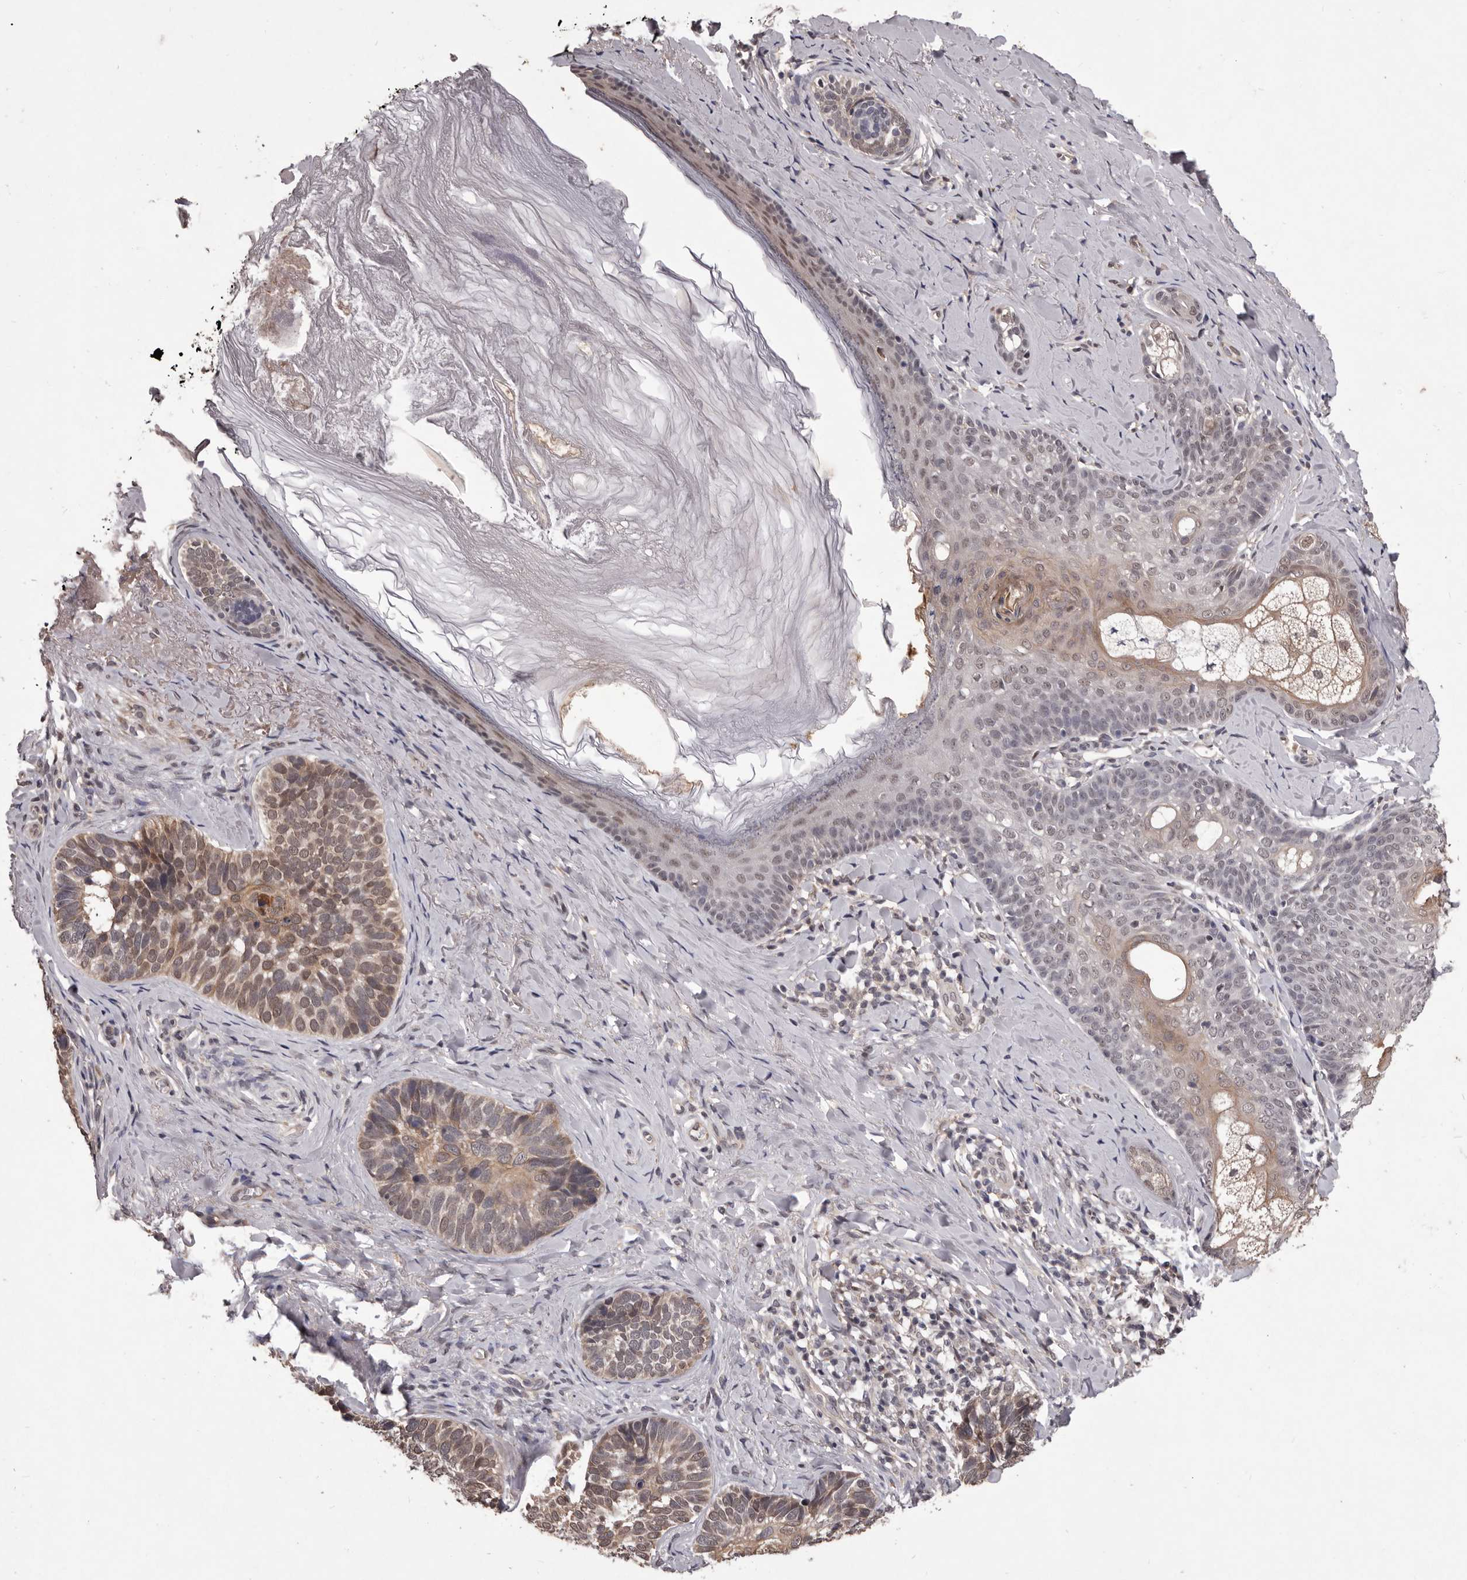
{"staining": {"intensity": "moderate", "quantity": "25%-75%", "location": "cytoplasmic/membranous"}, "tissue": "skin cancer", "cell_type": "Tumor cells", "image_type": "cancer", "snomed": [{"axis": "morphology", "description": "Basal cell carcinoma"}, {"axis": "topography", "description": "Skin"}], "caption": "Protein expression analysis of human skin basal cell carcinoma reveals moderate cytoplasmic/membranous expression in approximately 25%-75% of tumor cells.", "gene": "CELF3", "patient": {"sex": "male", "age": 62}}